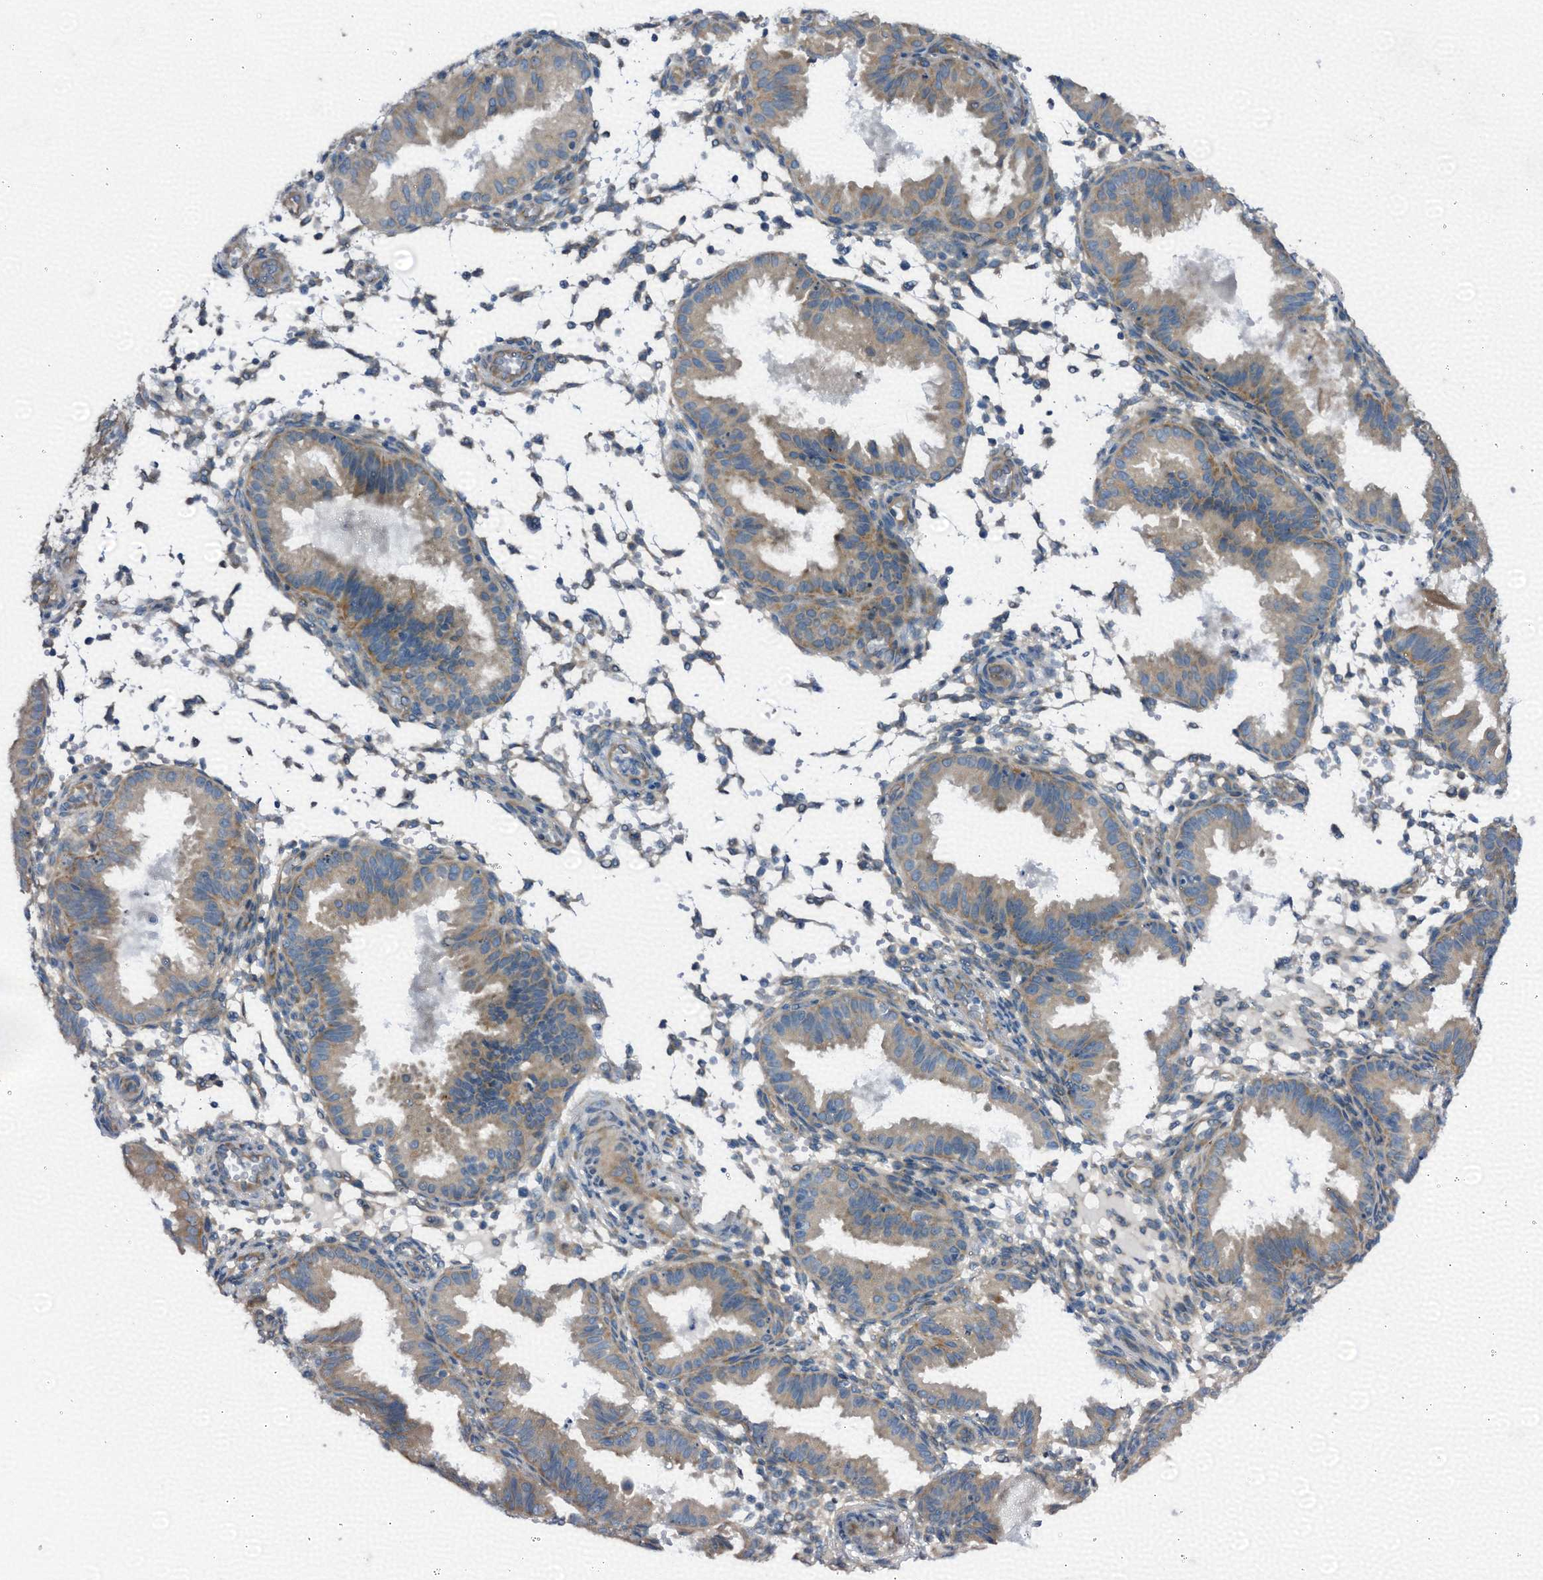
{"staining": {"intensity": "weak", "quantity": "<25%", "location": "cytoplasmic/membranous"}, "tissue": "endometrium", "cell_type": "Cells in endometrial stroma", "image_type": "normal", "snomed": [{"axis": "morphology", "description": "Normal tissue, NOS"}, {"axis": "topography", "description": "Endometrium"}], "caption": "Immunohistochemistry (IHC) image of unremarkable human endometrium stained for a protein (brown), which reveals no staining in cells in endometrial stroma.", "gene": "STARD13", "patient": {"sex": "female", "age": 33}}